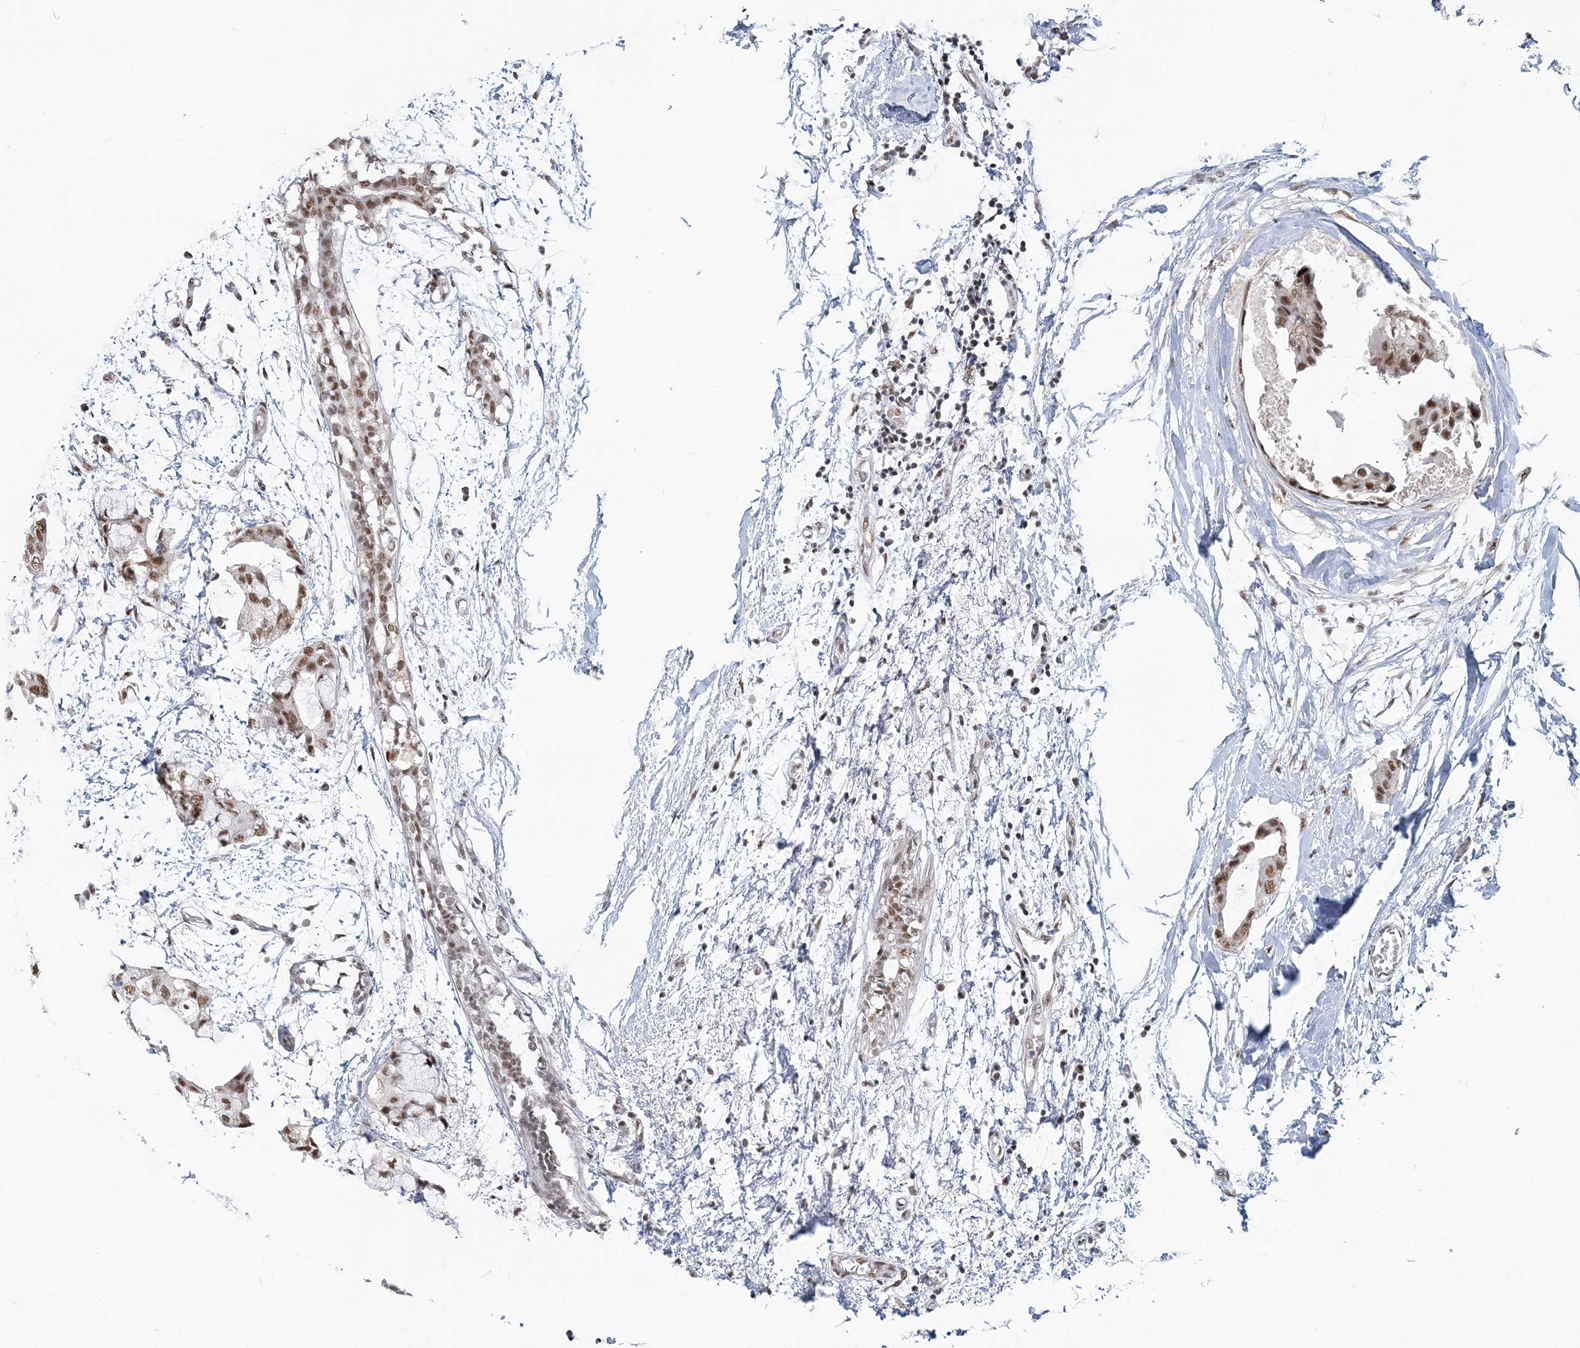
{"staining": {"intensity": "moderate", "quantity": ">75%", "location": "nuclear"}, "tissue": "breast cancer", "cell_type": "Tumor cells", "image_type": "cancer", "snomed": [{"axis": "morphology", "description": "Duct carcinoma"}, {"axis": "topography", "description": "Breast"}], "caption": "Protein analysis of breast cancer tissue exhibits moderate nuclear positivity in approximately >75% of tumor cells. Nuclei are stained in blue.", "gene": "PLRG1", "patient": {"sex": "female", "age": 40}}